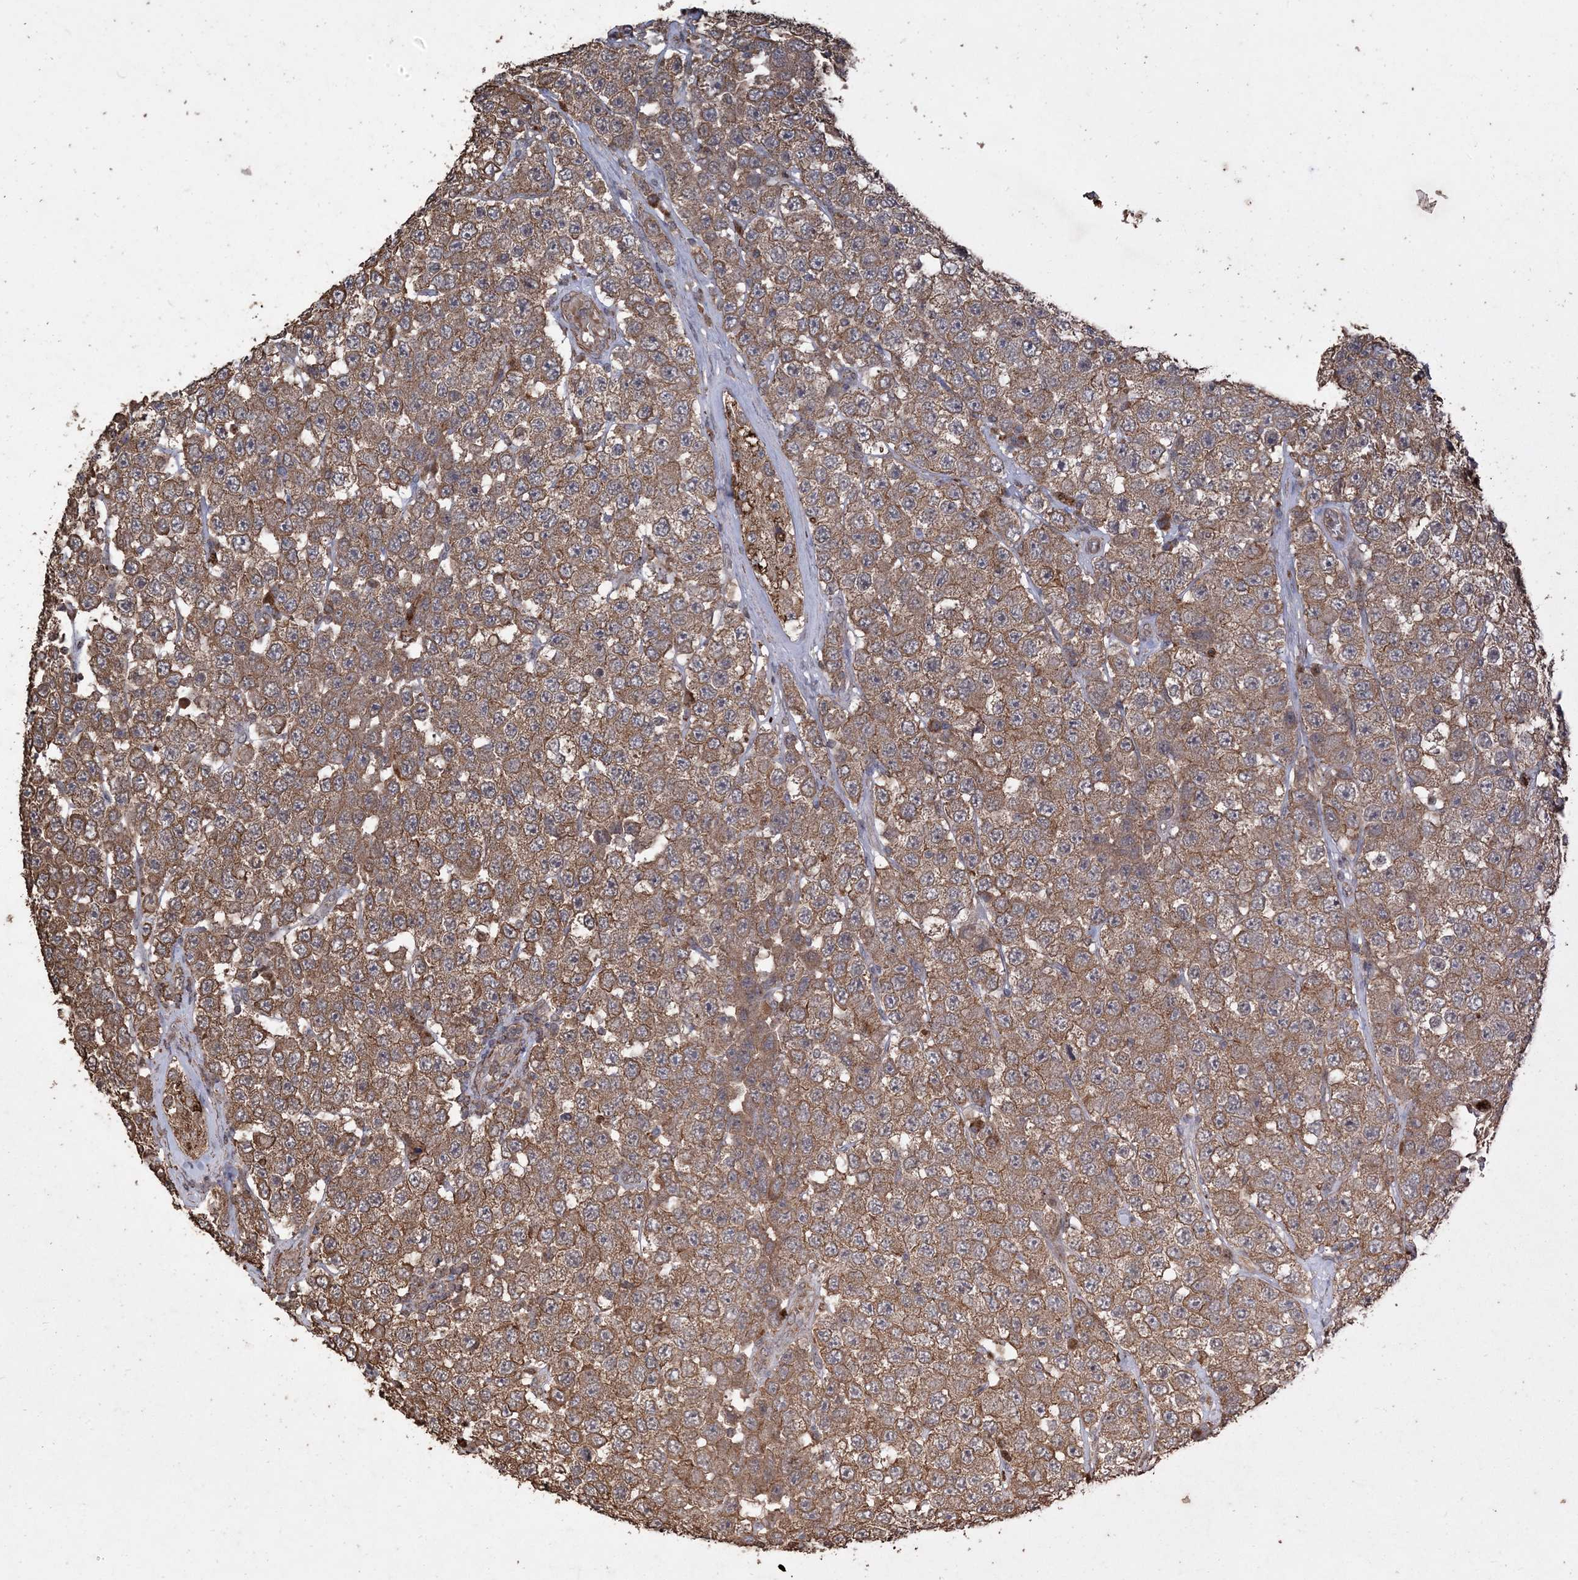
{"staining": {"intensity": "moderate", "quantity": ">75%", "location": "cytoplasmic/membranous"}, "tissue": "testis cancer", "cell_type": "Tumor cells", "image_type": "cancer", "snomed": [{"axis": "morphology", "description": "Seminoma, NOS"}, {"axis": "topography", "description": "Testis"}], "caption": "IHC of human seminoma (testis) reveals medium levels of moderate cytoplasmic/membranous expression in about >75% of tumor cells.", "gene": "HPS4", "patient": {"sex": "male", "age": 28}}